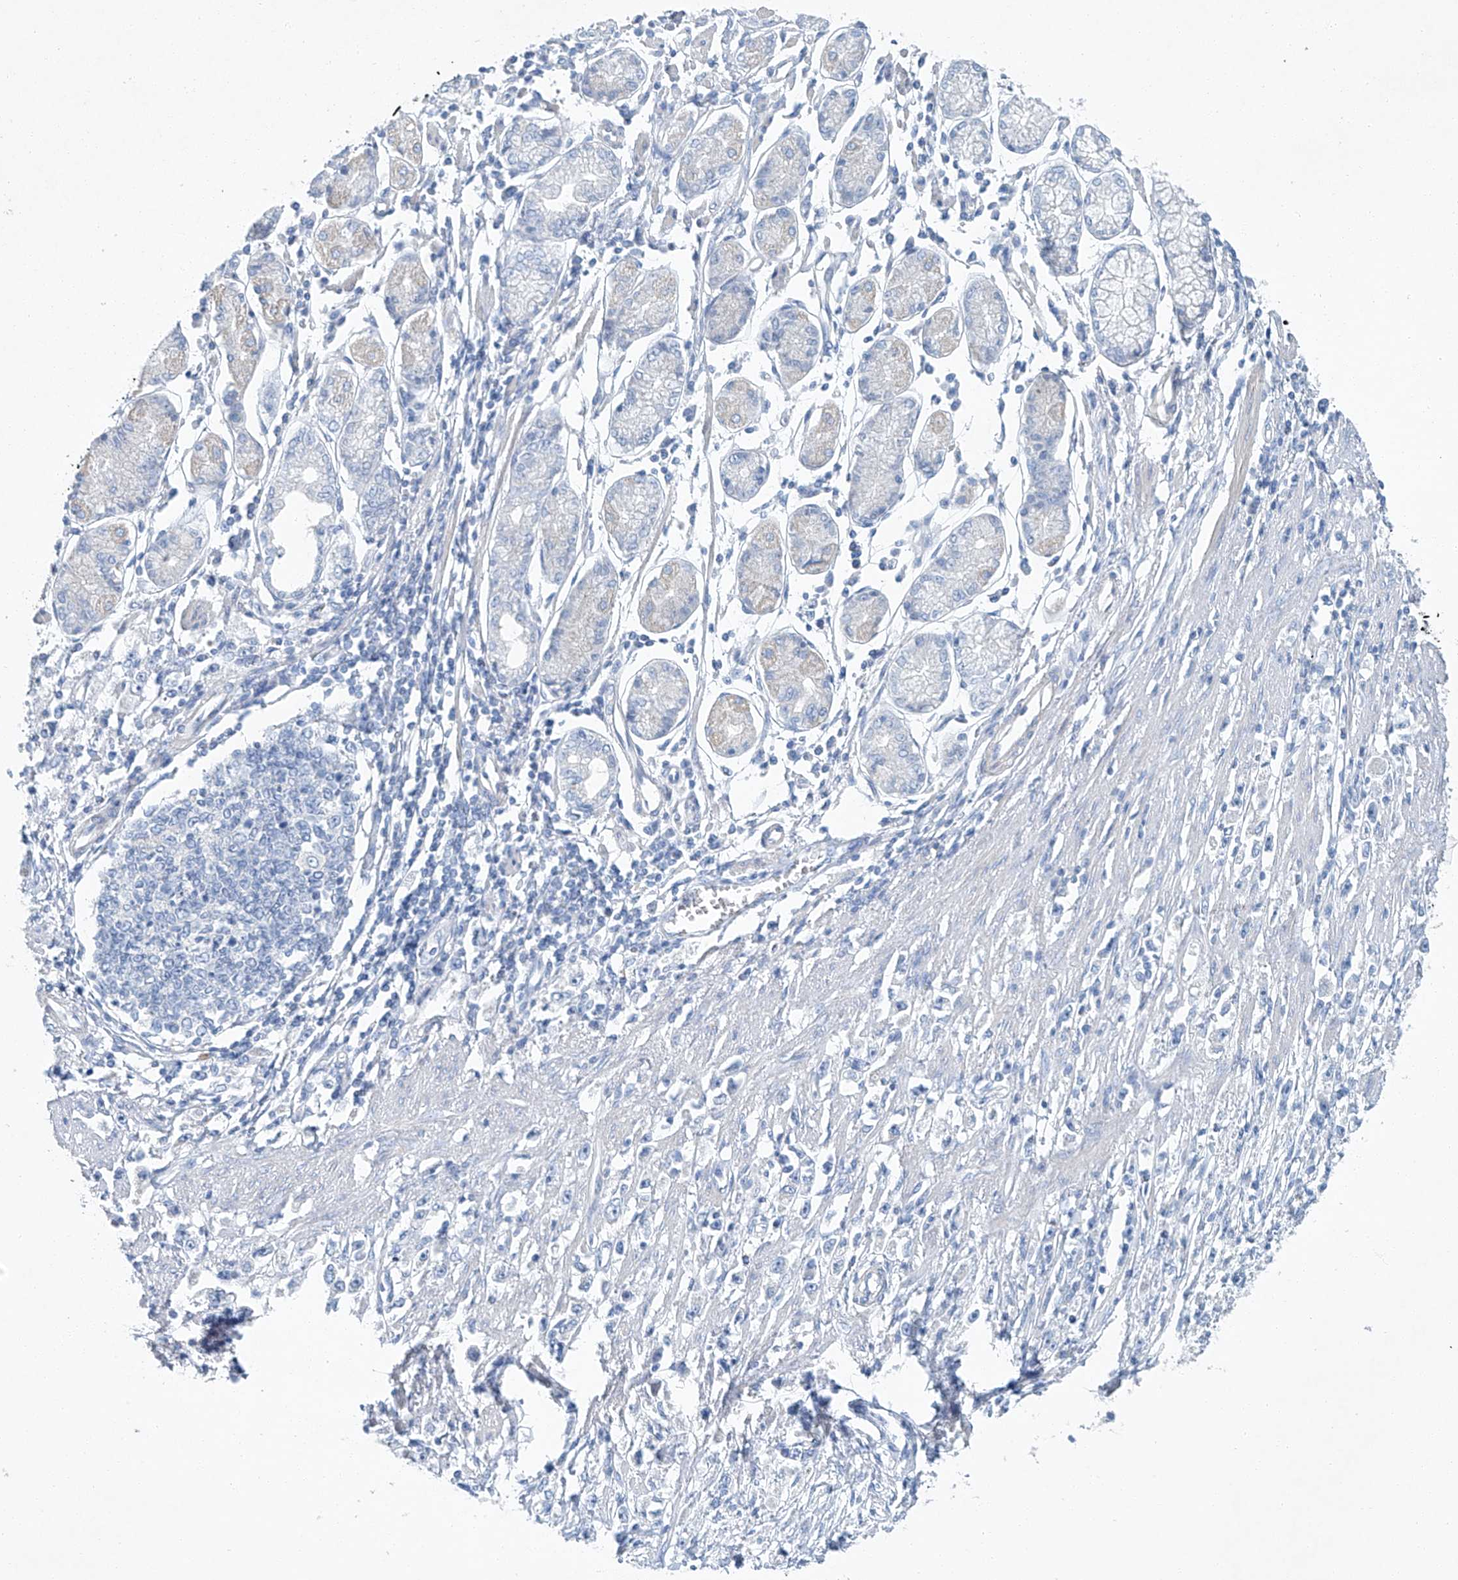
{"staining": {"intensity": "negative", "quantity": "none", "location": "none"}, "tissue": "stomach cancer", "cell_type": "Tumor cells", "image_type": "cancer", "snomed": [{"axis": "morphology", "description": "Adenocarcinoma, NOS"}, {"axis": "topography", "description": "Stomach"}], "caption": "Immunohistochemical staining of human stomach cancer displays no significant positivity in tumor cells. Brightfield microscopy of immunohistochemistry stained with DAB (3,3'-diaminobenzidine) (brown) and hematoxylin (blue), captured at high magnification.", "gene": "C1orf87", "patient": {"sex": "female", "age": 59}}